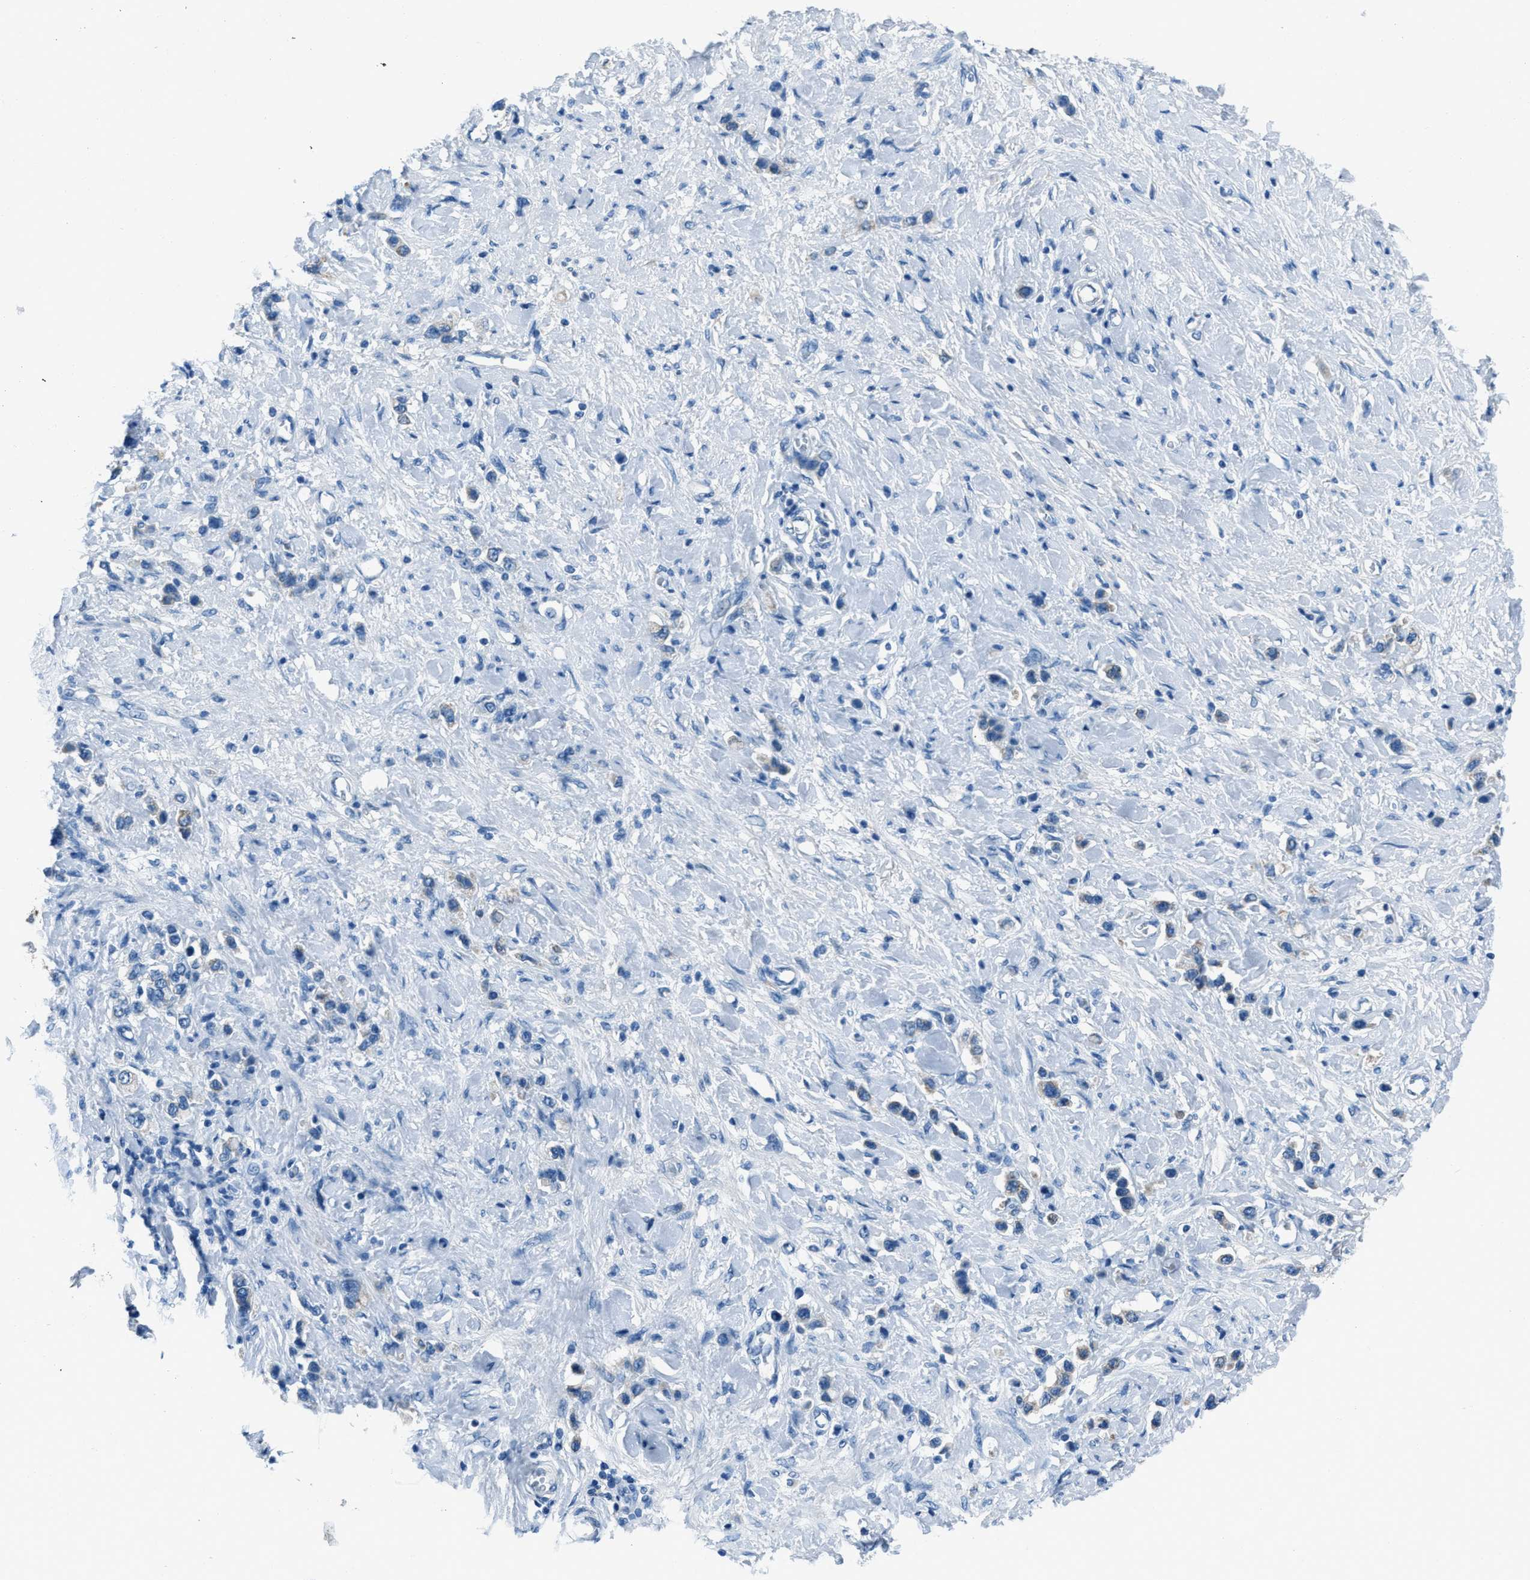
{"staining": {"intensity": "negative", "quantity": "none", "location": "none"}, "tissue": "stomach cancer", "cell_type": "Tumor cells", "image_type": "cancer", "snomed": [{"axis": "morphology", "description": "Adenocarcinoma, NOS"}, {"axis": "topography", "description": "Stomach"}], "caption": "Tumor cells are negative for protein expression in human stomach adenocarcinoma.", "gene": "AMACR", "patient": {"sex": "female", "age": 65}}